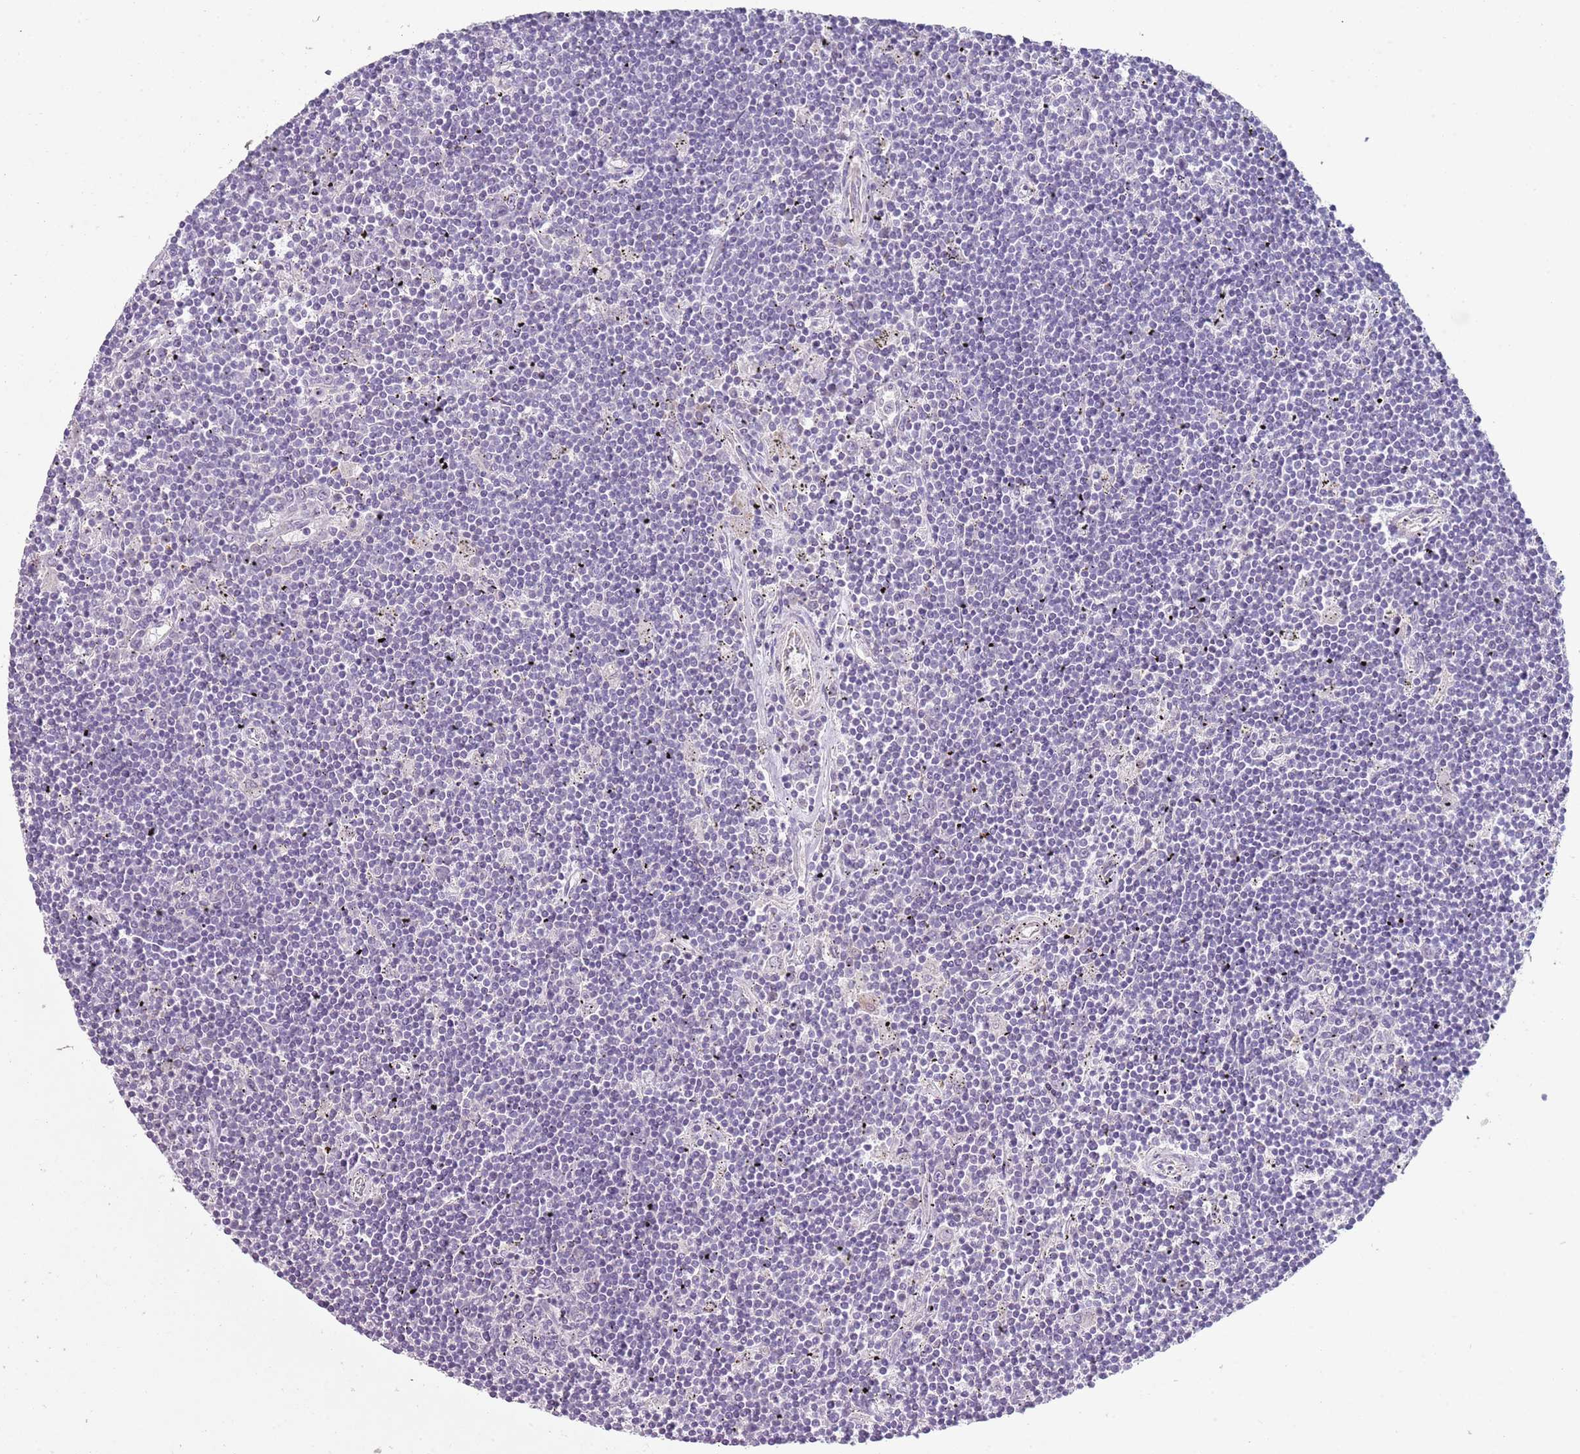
{"staining": {"intensity": "negative", "quantity": "none", "location": "none"}, "tissue": "lymphoma", "cell_type": "Tumor cells", "image_type": "cancer", "snomed": [{"axis": "morphology", "description": "Malignant lymphoma, non-Hodgkin's type, Low grade"}, {"axis": "topography", "description": "Spleen"}], "caption": "Immunohistochemistry (IHC) micrograph of neoplastic tissue: low-grade malignant lymphoma, non-Hodgkin's type stained with DAB (3,3'-diaminobenzidine) demonstrates no significant protein positivity in tumor cells.", "gene": "ZNF583", "patient": {"sex": "male", "age": 76}}